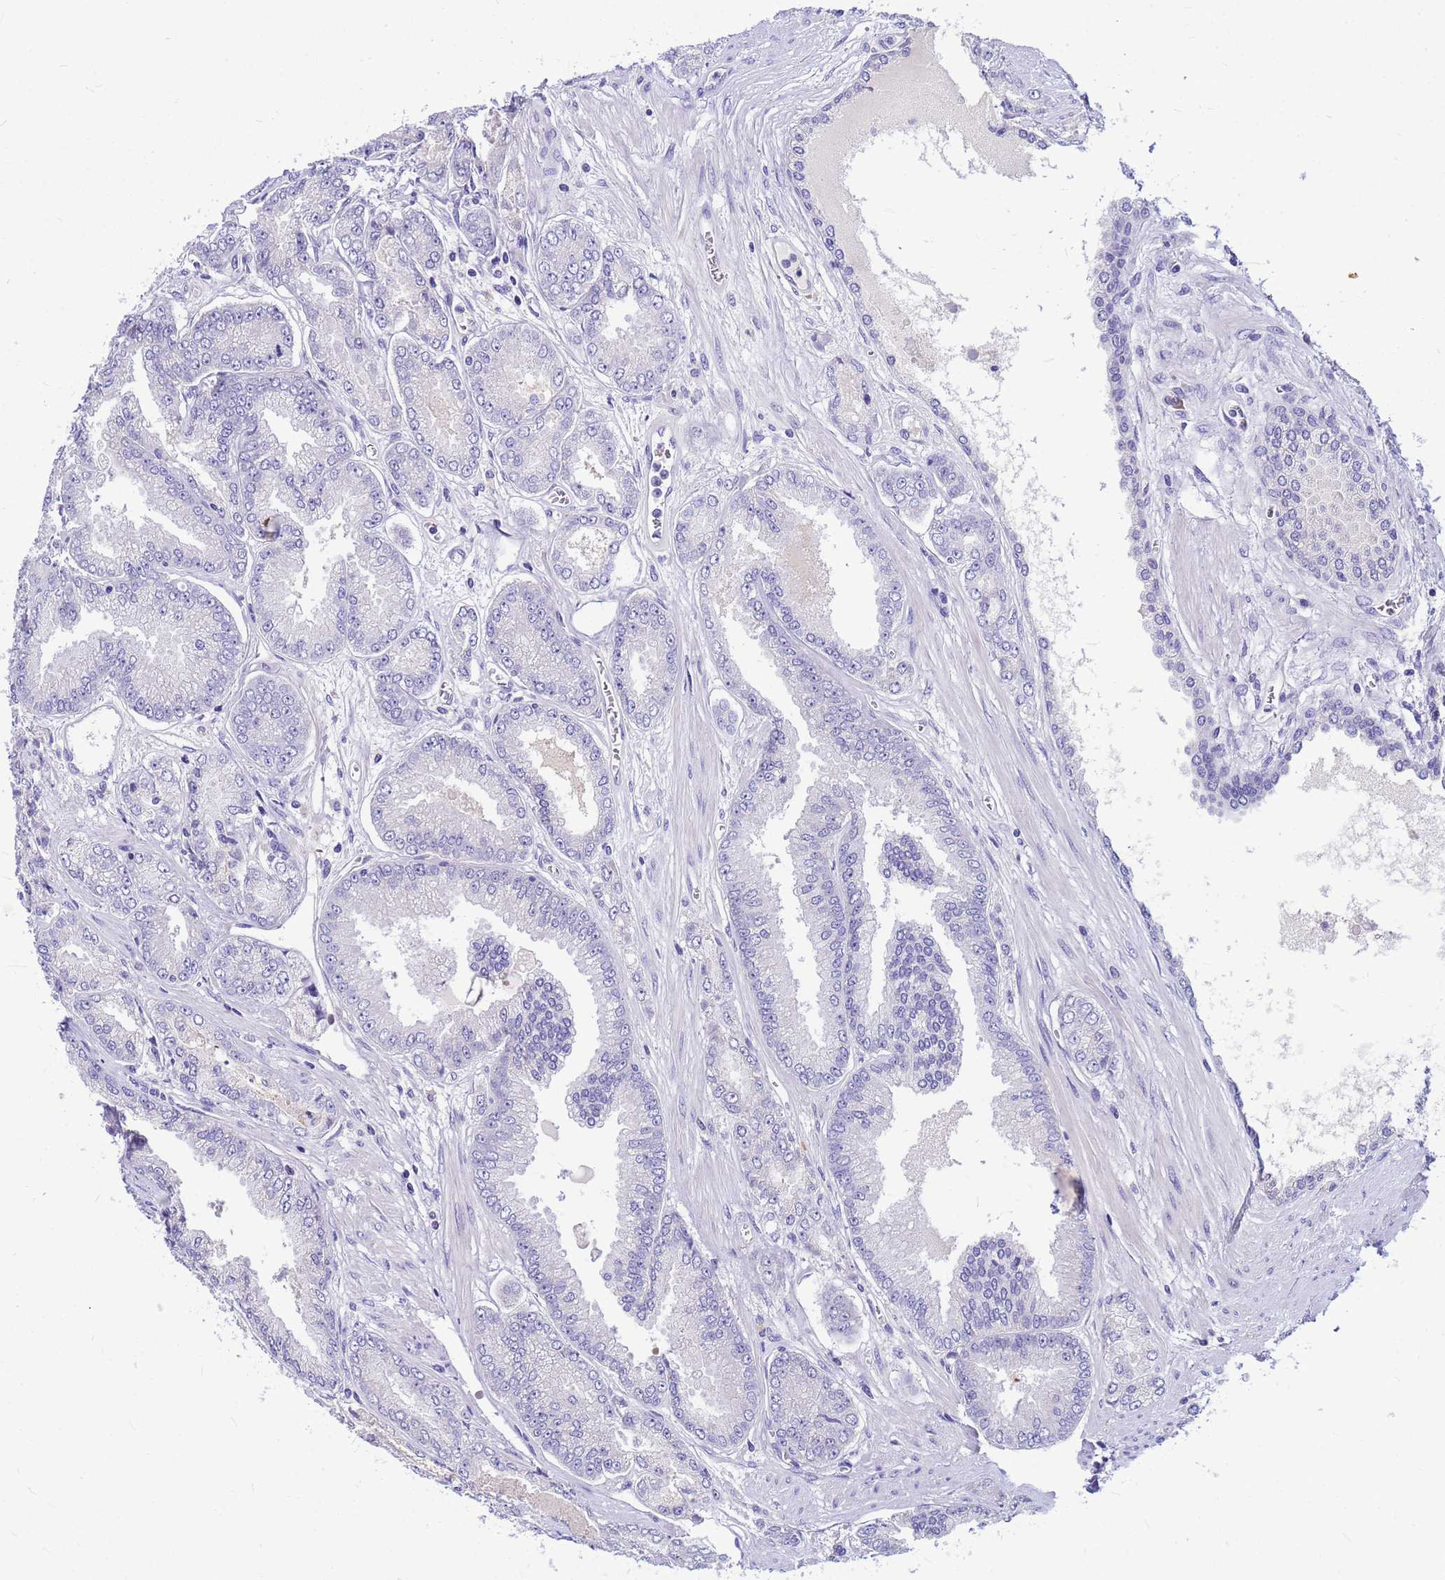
{"staining": {"intensity": "negative", "quantity": "none", "location": "none"}, "tissue": "prostate cancer", "cell_type": "Tumor cells", "image_type": "cancer", "snomed": [{"axis": "morphology", "description": "Adenocarcinoma, High grade"}, {"axis": "topography", "description": "Prostate"}], "caption": "The immunohistochemistry (IHC) image has no significant staining in tumor cells of prostate adenocarcinoma (high-grade) tissue.", "gene": "DPRX", "patient": {"sex": "male", "age": 74}}